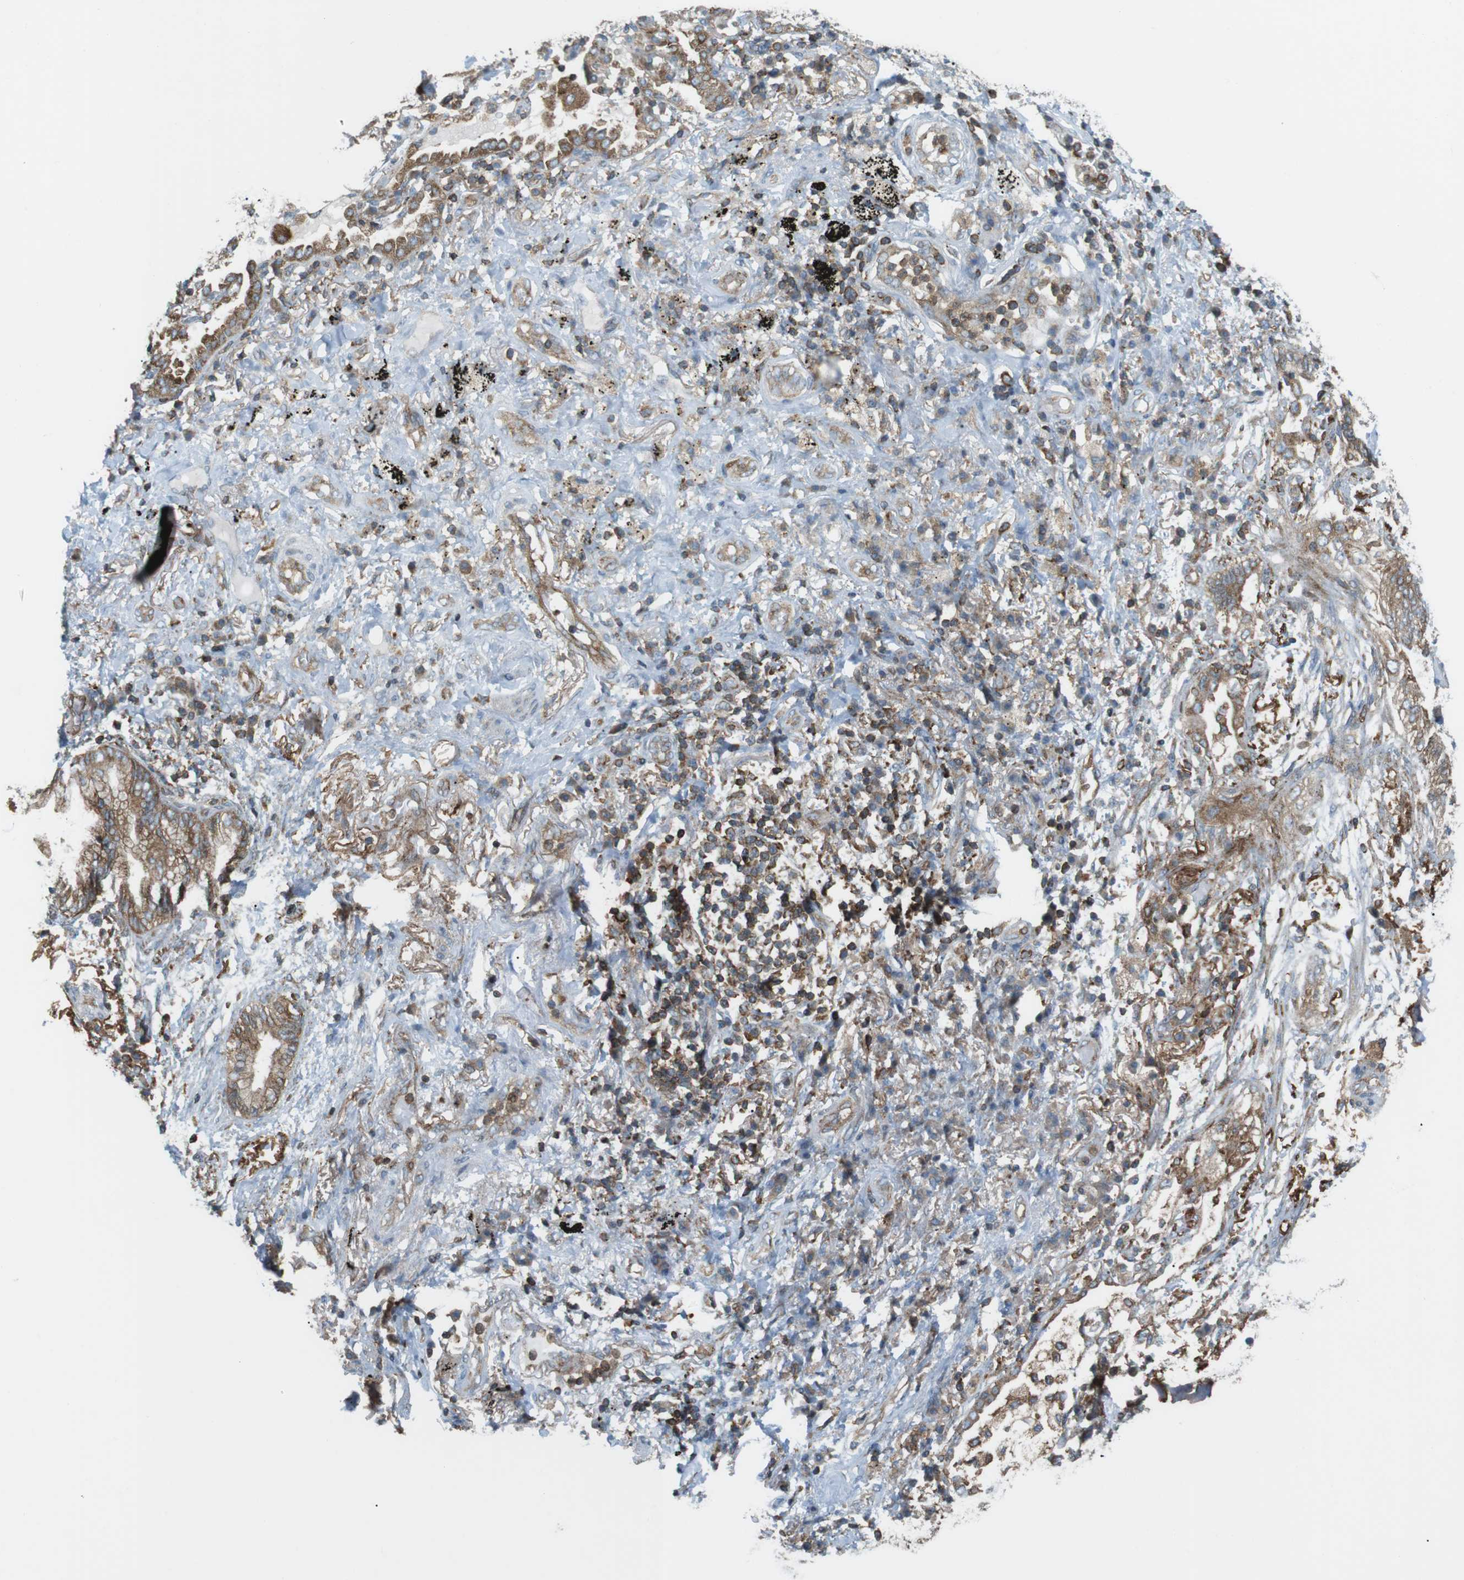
{"staining": {"intensity": "moderate", "quantity": ">75%", "location": "cytoplasmic/membranous"}, "tissue": "lung cancer", "cell_type": "Tumor cells", "image_type": "cancer", "snomed": [{"axis": "morphology", "description": "Normal tissue, NOS"}, {"axis": "morphology", "description": "Adenocarcinoma, NOS"}, {"axis": "topography", "description": "Bronchus"}, {"axis": "topography", "description": "Lung"}], "caption": "This image displays lung adenocarcinoma stained with immunohistochemistry (IHC) to label a protein in brown. The cytoplasmic/membranous of tumor cells show moderate positivity for the protein. Nuclei are counter-stained blue.", "gene": "FLII", "patient": {"sex": "female", "age": 70}}